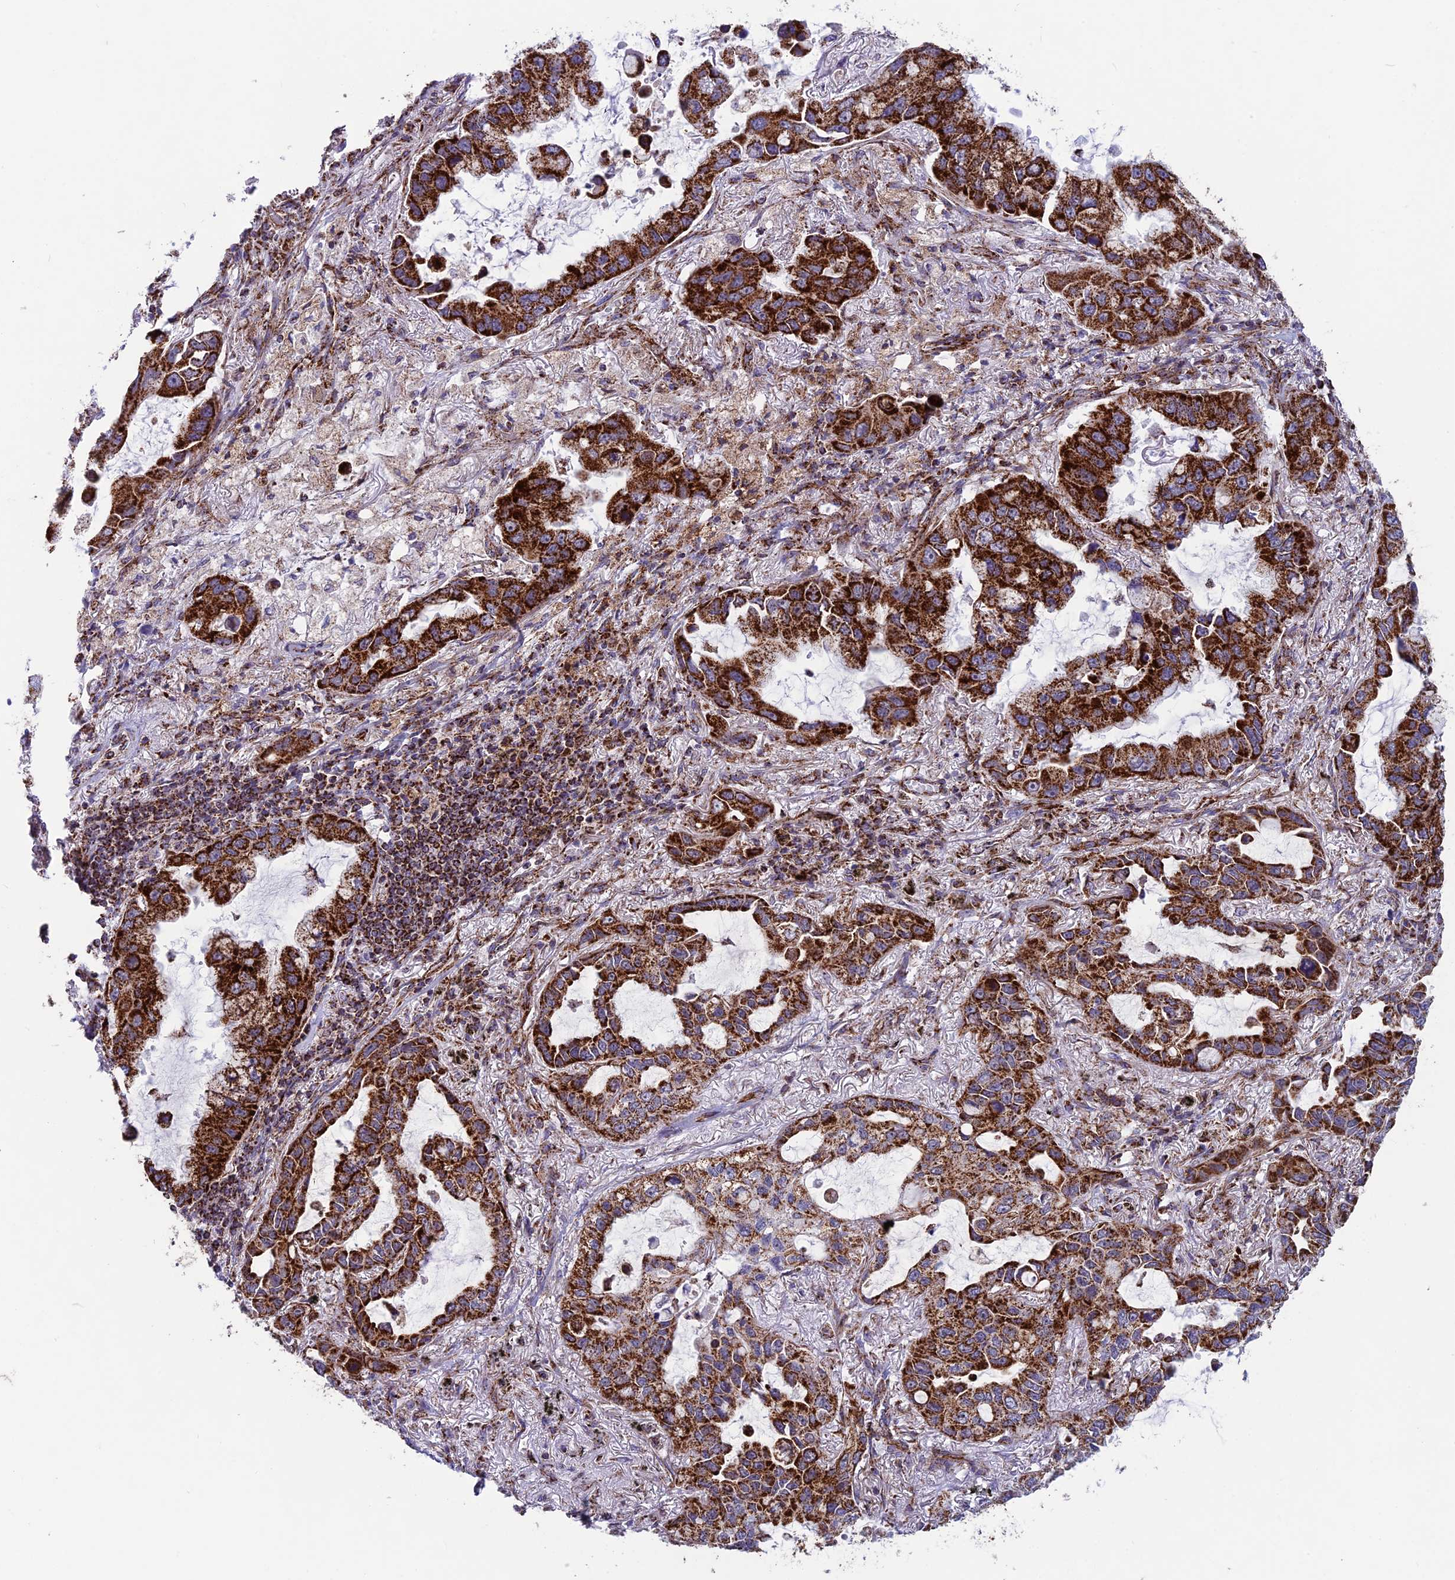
{"staining": {"intensity": "strong", "quantity": ">75%", "location": "cytoplasmic/membranous"}, "tissue": "lung cancer", "cell_type": "Tumor cells", "image_type": "cancer", "snomed": [{"axis": "morphology", "description": "Adenocarcinoma, NOS"}, {"axis": "topography", "description": "Lung"}], "caption": "The photomicrograph exhibits immunohistochemical staining of lung cancer (adenocarcinoma). There is strong cytoplasmic/membranous expression is present in approximately >75% of tumor cells. (DAB IHC, brown staining for protein, blue staining for nuclei).", "gene": "MRPS18B", "patient": {"sex": "male", "age": 64}}